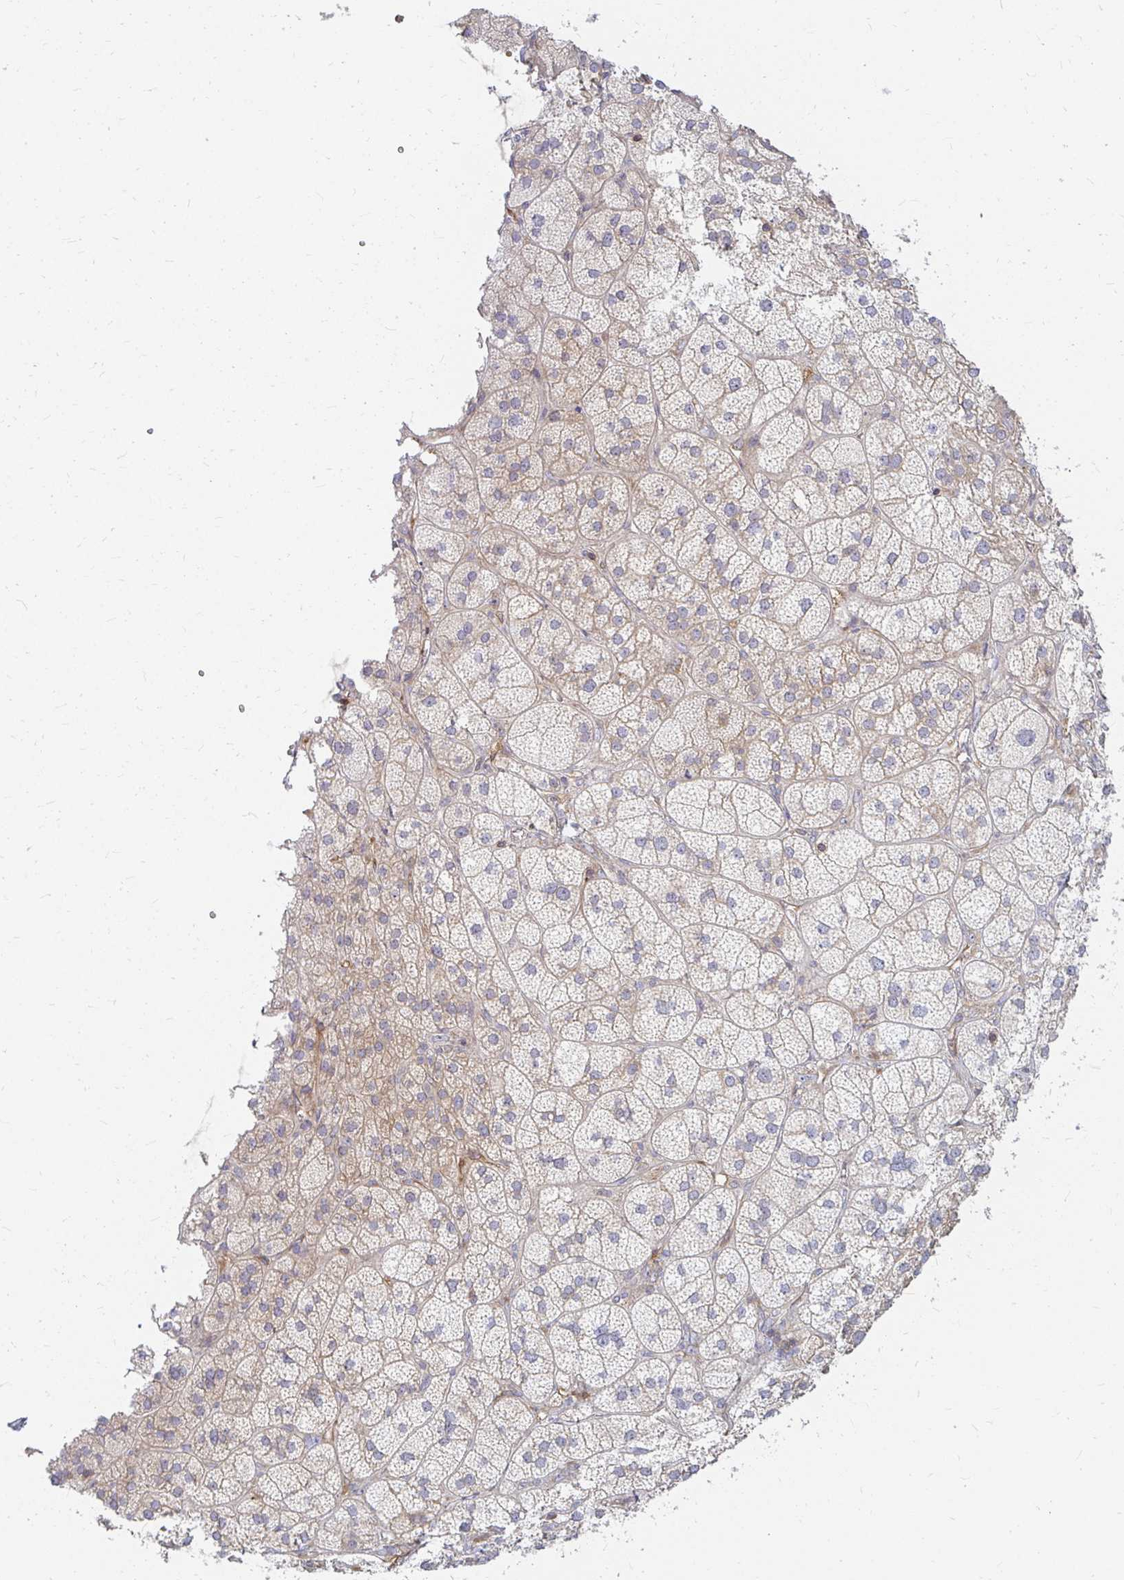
{"staining": {"intensity": "weak", "quantity": "25%-75%", "location": "cytoplasmic/membranous"}, "tissue": "adrenal gland", "cell_type": "Glandular cells", "image_type": "normal", "snomed": [{"axis": "morphology", "description": "Normal tissue, NOS"}, {"axis": "topography", "description": "Adrenal gland"}], "caption": "A histopathology image showing weak cytoplasmic/membranous staining in approximately 25%-75% of glandular cells in normal adrenal gland, as visualized by brown immunohistochemical staining.", "gene": "CAST", "patient": {"sex": "female", "age": 60}}